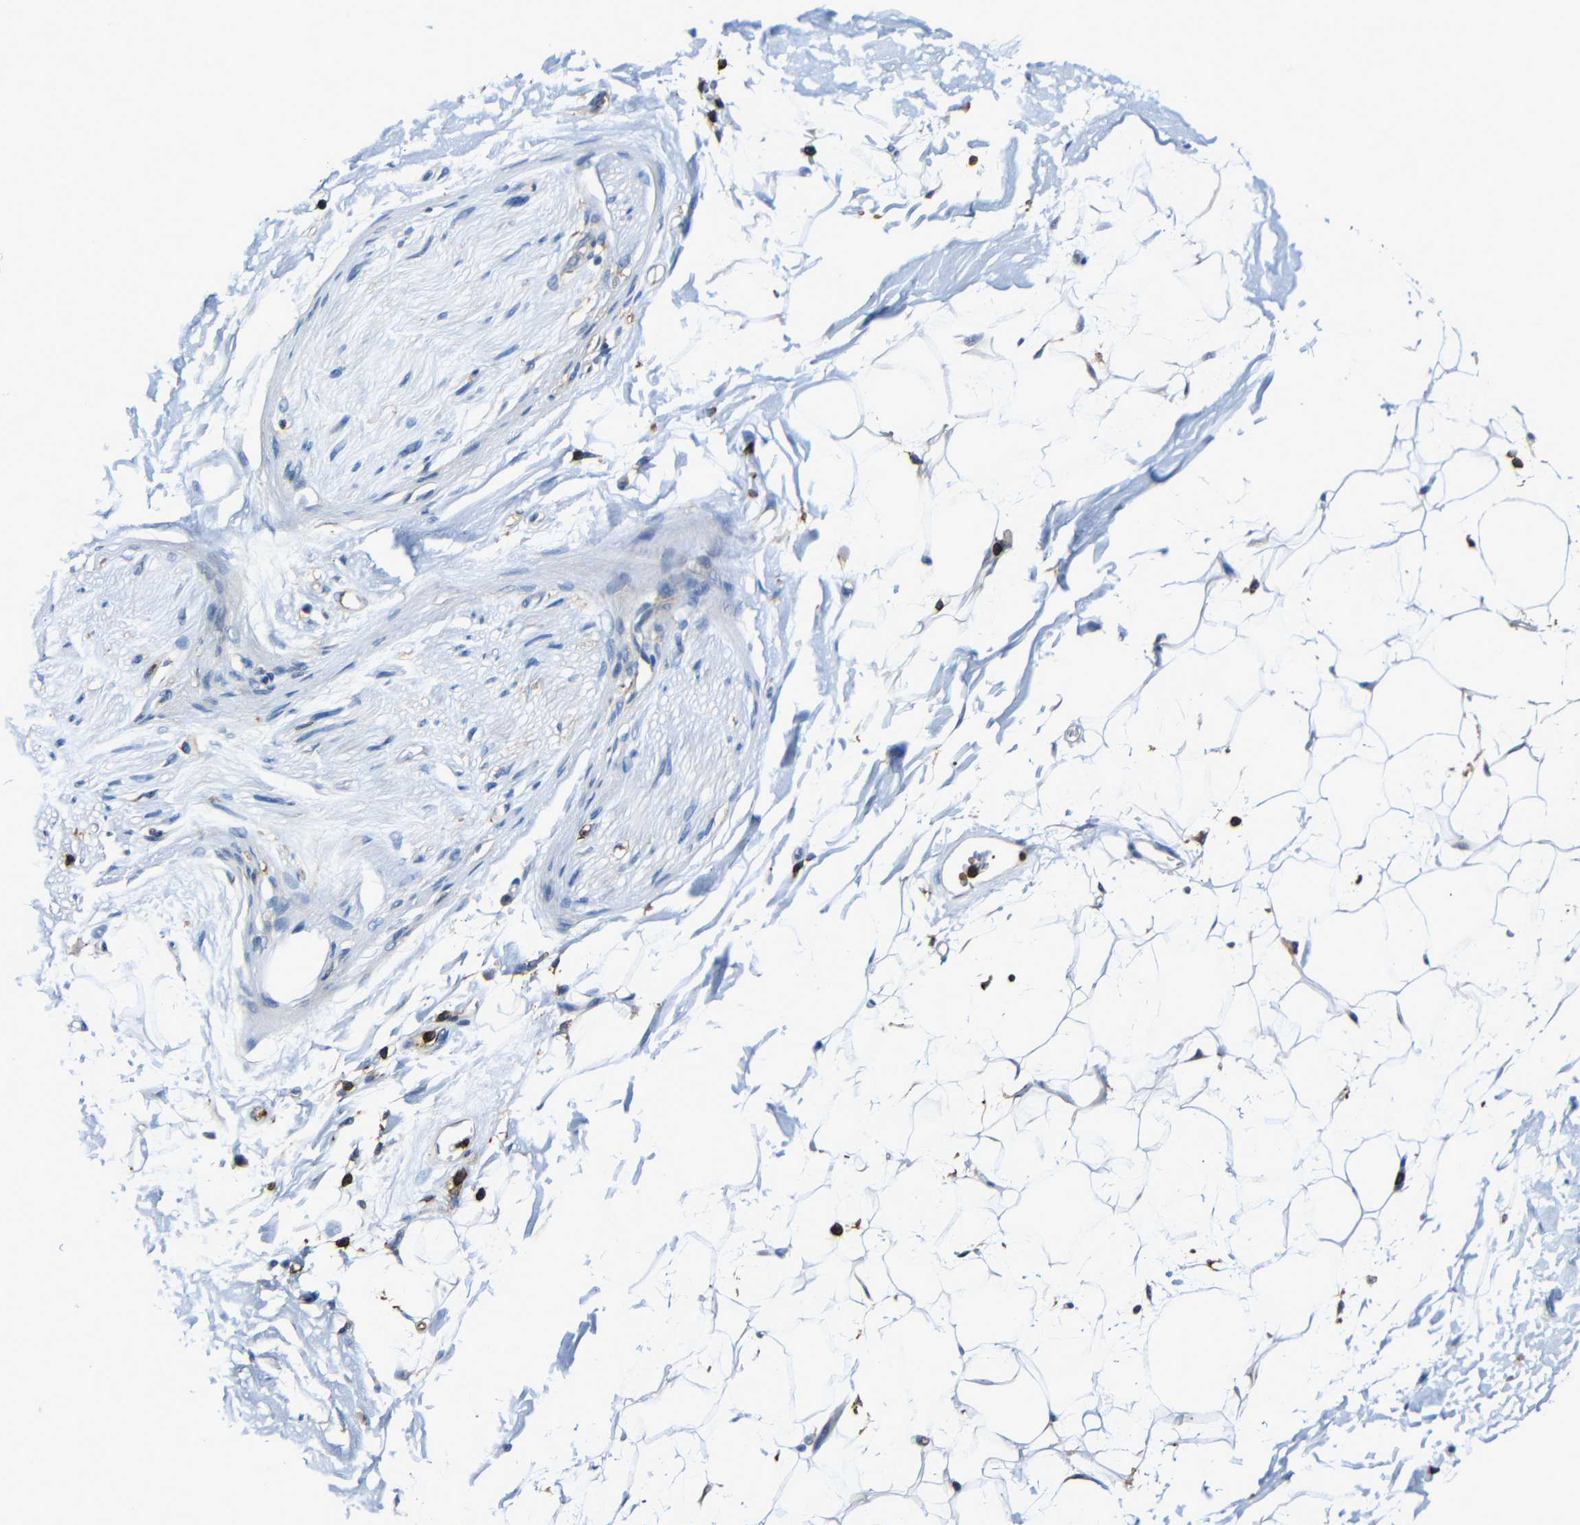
{"staining": {"intensity": "negative", "quantity": "none", "location": "none"}, "tissue": "adipose tissue", "cell_type": "Adipocytes", "image_type": "normal", "snomed": [{"axis": "morphology", "description": "Normal tissue, NOS"}, {"axis": "topography", "description": "Soft tissue"}], "caption": "Immunohistochemical staining of benign adipose tissue exhibits no significant positivity in adipocytes. Brightfield microscopy of immunohistochemistry stained with DAB (3,3'-diaminobenzidine) (brown) and hematoxylin (blue), captured at high magnification.", "gene": "P2RY12", "patient": {"sex": "male", "age": 72}}